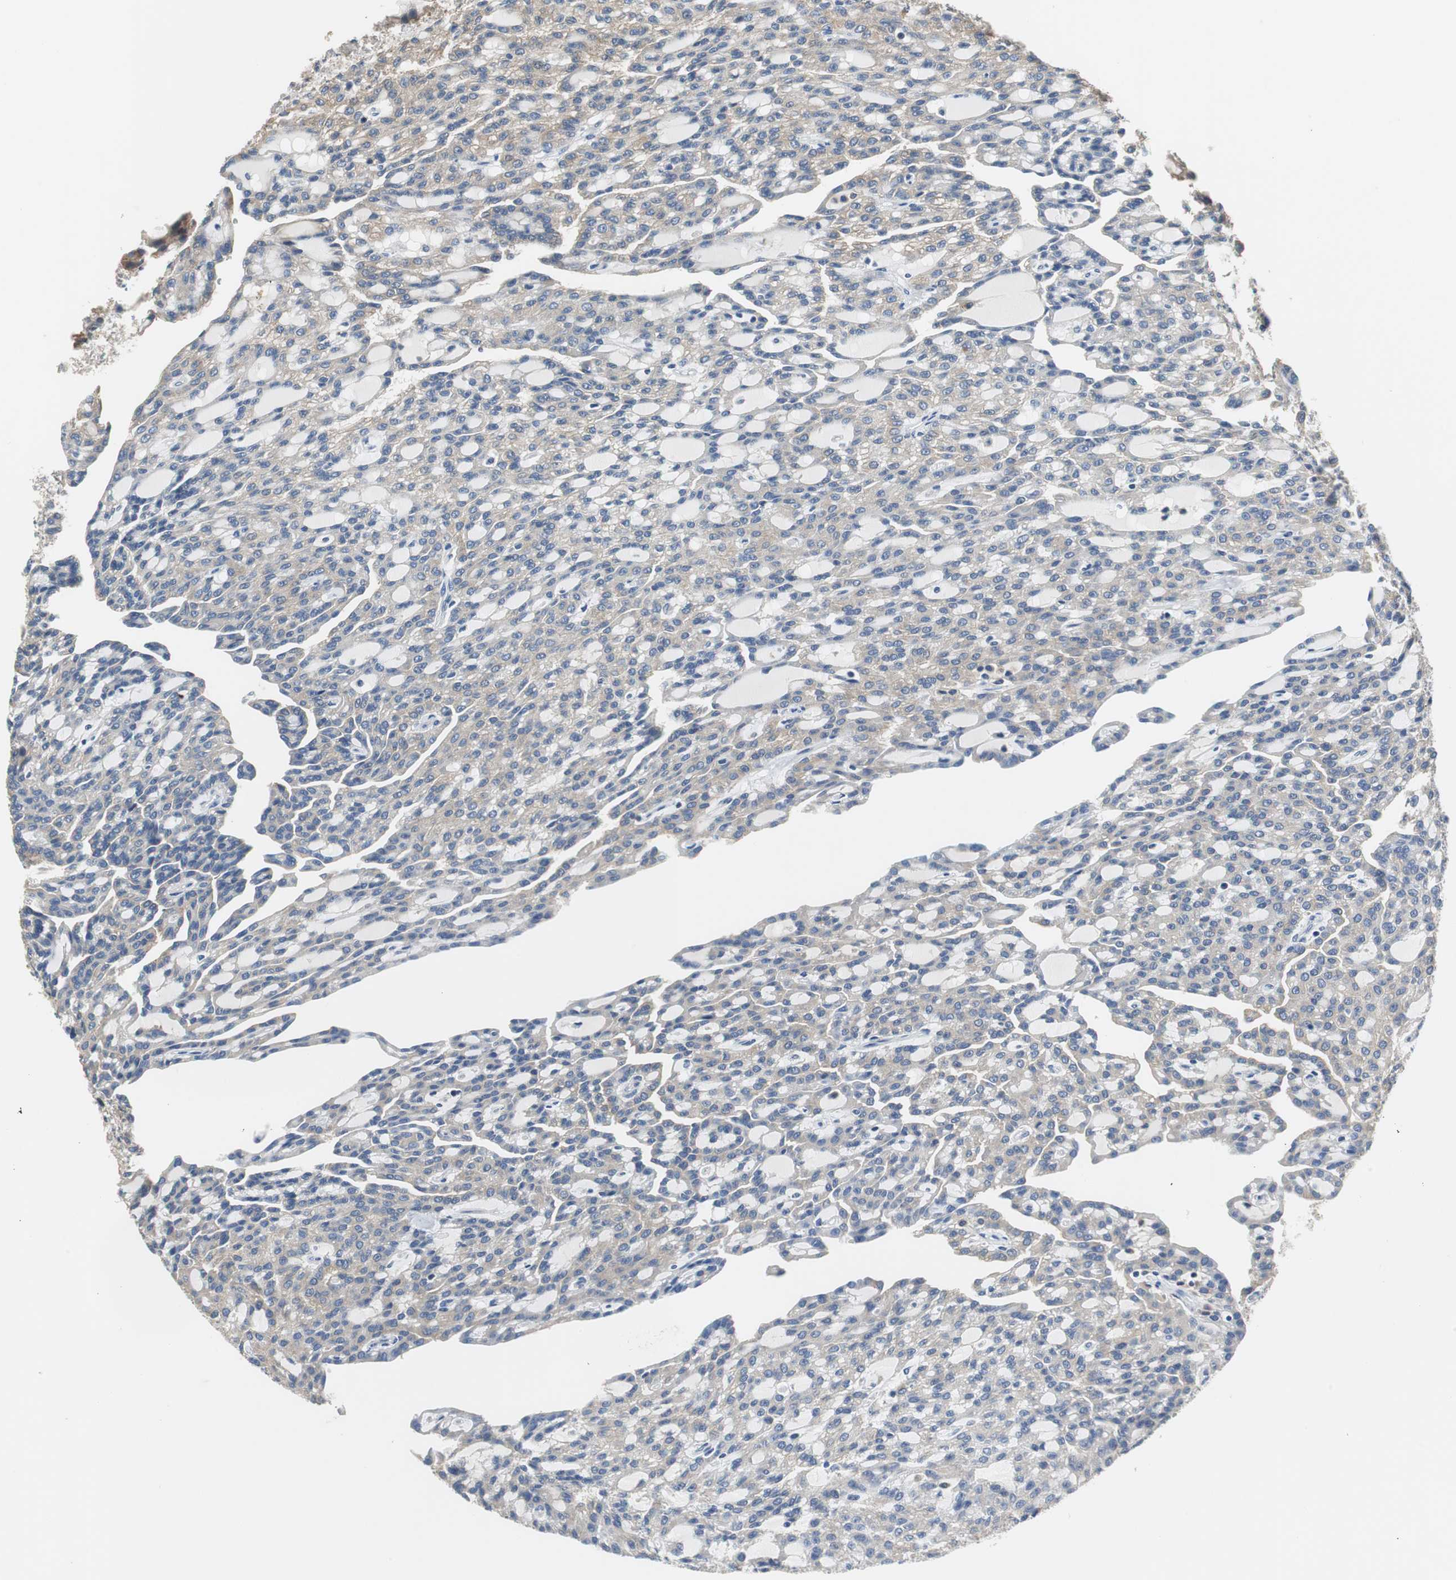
{"staining": {"intensity": "weak", "quantity": "<25%", "location": "cytoplasmic/membranous"}, "tissue": "renal cancer", "cell_type": "Tumor cells", "image_type": "cancer", "snomed": [{"axis": "morphology", "description": "Adenocarcinoma, NOS"}, {"axis": "topography", "description": "Kidney"}], "caption": "An immunohistochemistry (IHC) histopathology image of renal cancer is shown. There is no staining in tumor cells of renal cancer.", "gene": "PRKCA", "patient": {"sex": "male", "age": 63}}